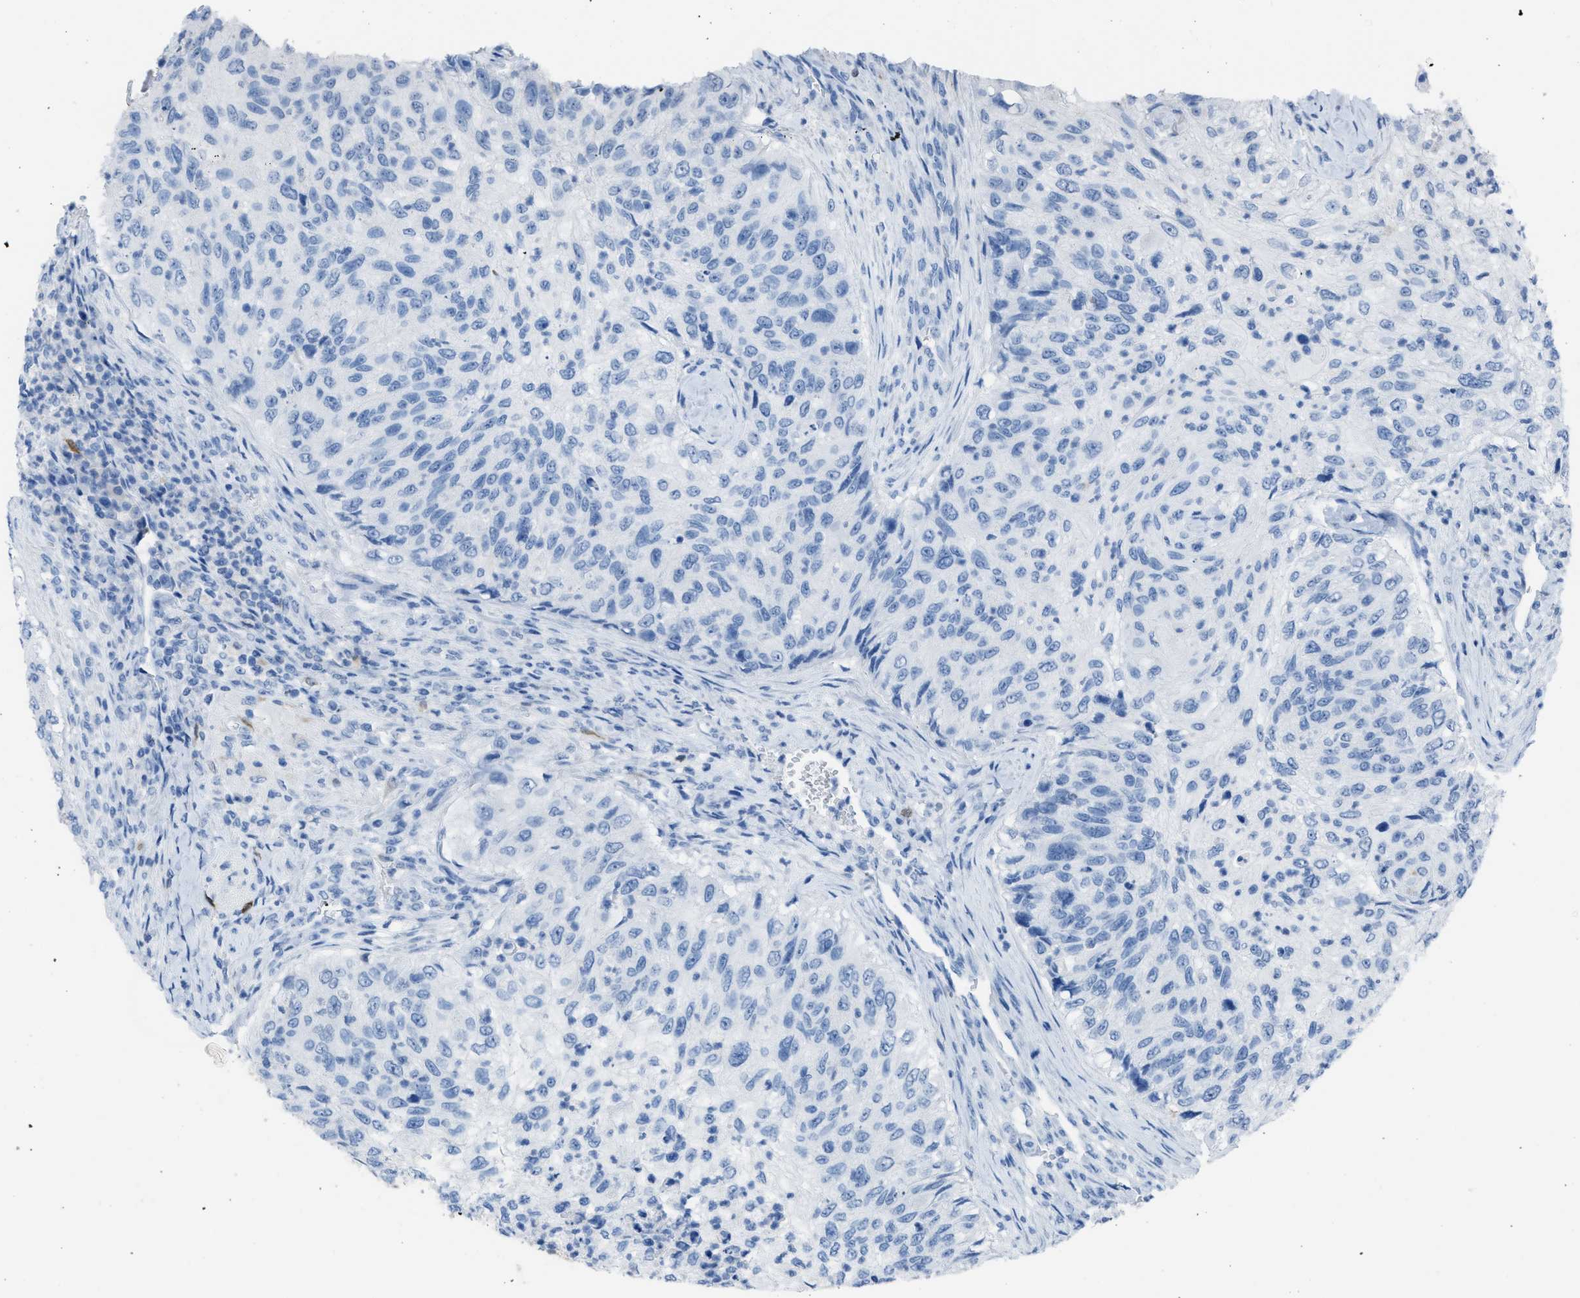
{"staining": {"intensity": "negative", "quantity": "none", "location": "none"}, "tissue": "urothelial cancer", "cell_type": "Tumor cells", "image_type": "cancer", "snomed": [{"axis": "morphology", "description": "Urothelial carcinoma, High grade"}, {"axis": "topography", "description": "Urinary bladder"}], "caption": "Immunohistochemistry histopathology image of human high-grade urothelial carcinoma stained for a protein (brown), which reveals no expression in tumor cells.", "gene": "CDKN2A", "patient": {"sex": "female", "age": 60}}